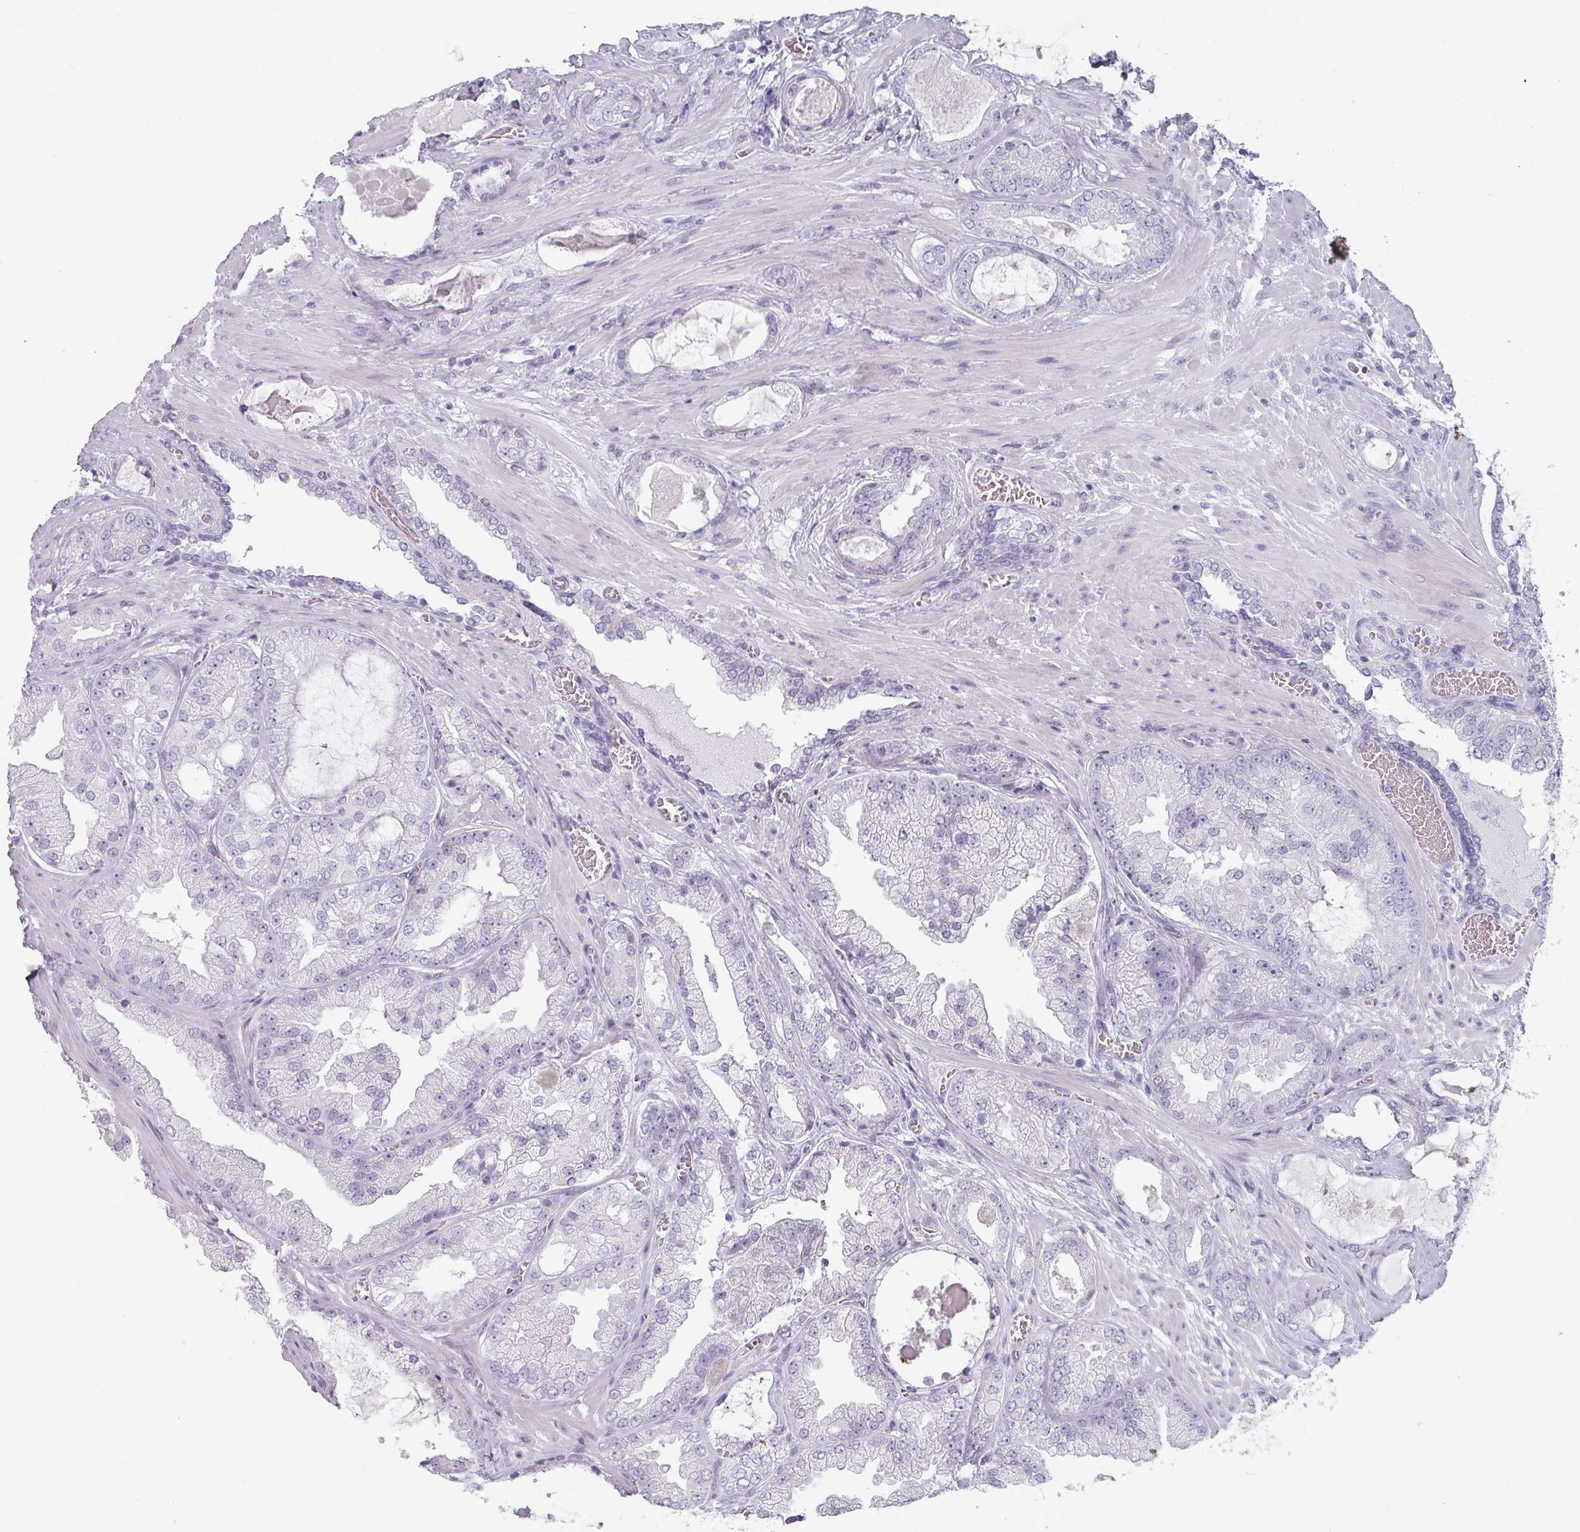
{"staining": {"intensity": "negative", "quantity": "none", "location": "none"}, "tissue": "prostate cancer", "cell_type": "Tumor cells", "image_type": "cancer", "snomed": [{"axis": "morphology", "description": "Adenocarcinoma, Low grade"}, {"axis": "topography", "description": "Prostate"}], "caption": "A photomicrograph of human prostate cancer is negative for staining in tumor cells.", "gene": "SLC35G2", "patient": {"sex": "male", "age": 57}}